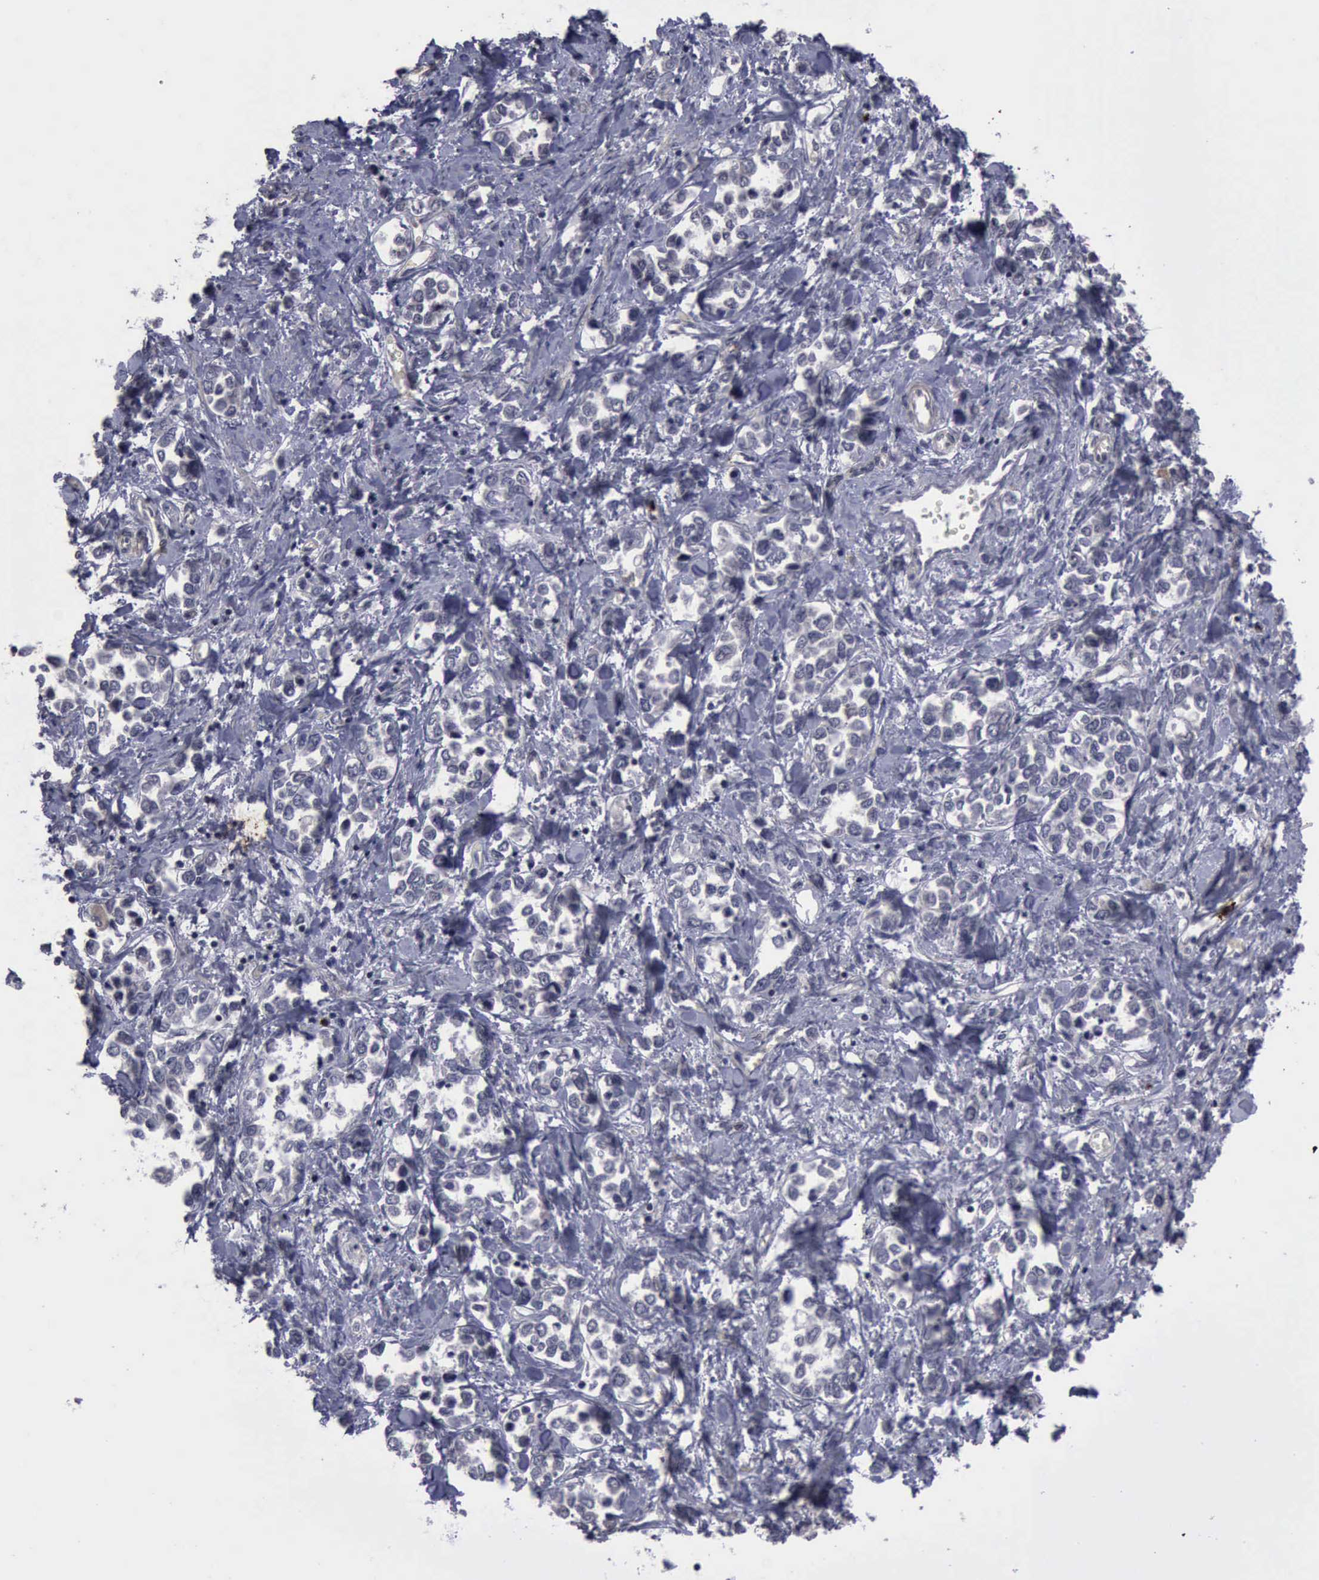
{"staining": {"intensity": "negative", "quantity": "none", "location": "none"}, "tissue": "stomach cancer", "cell_type": "Tumor cells", "image_type": "cancer", "snomed": [{"axis": "morphology", "description": "Adenocarcinoma, NOS"}, {"axis": "topography", "description": "Stomach, upper"}], "caption": "This is an immunohistochemistry (IHC) micrograph of human stomach adenocarcinoma. There is no expression in tumor cells.", "gene": "MMP9", "patient": {"sex": "male", "age": 76}}